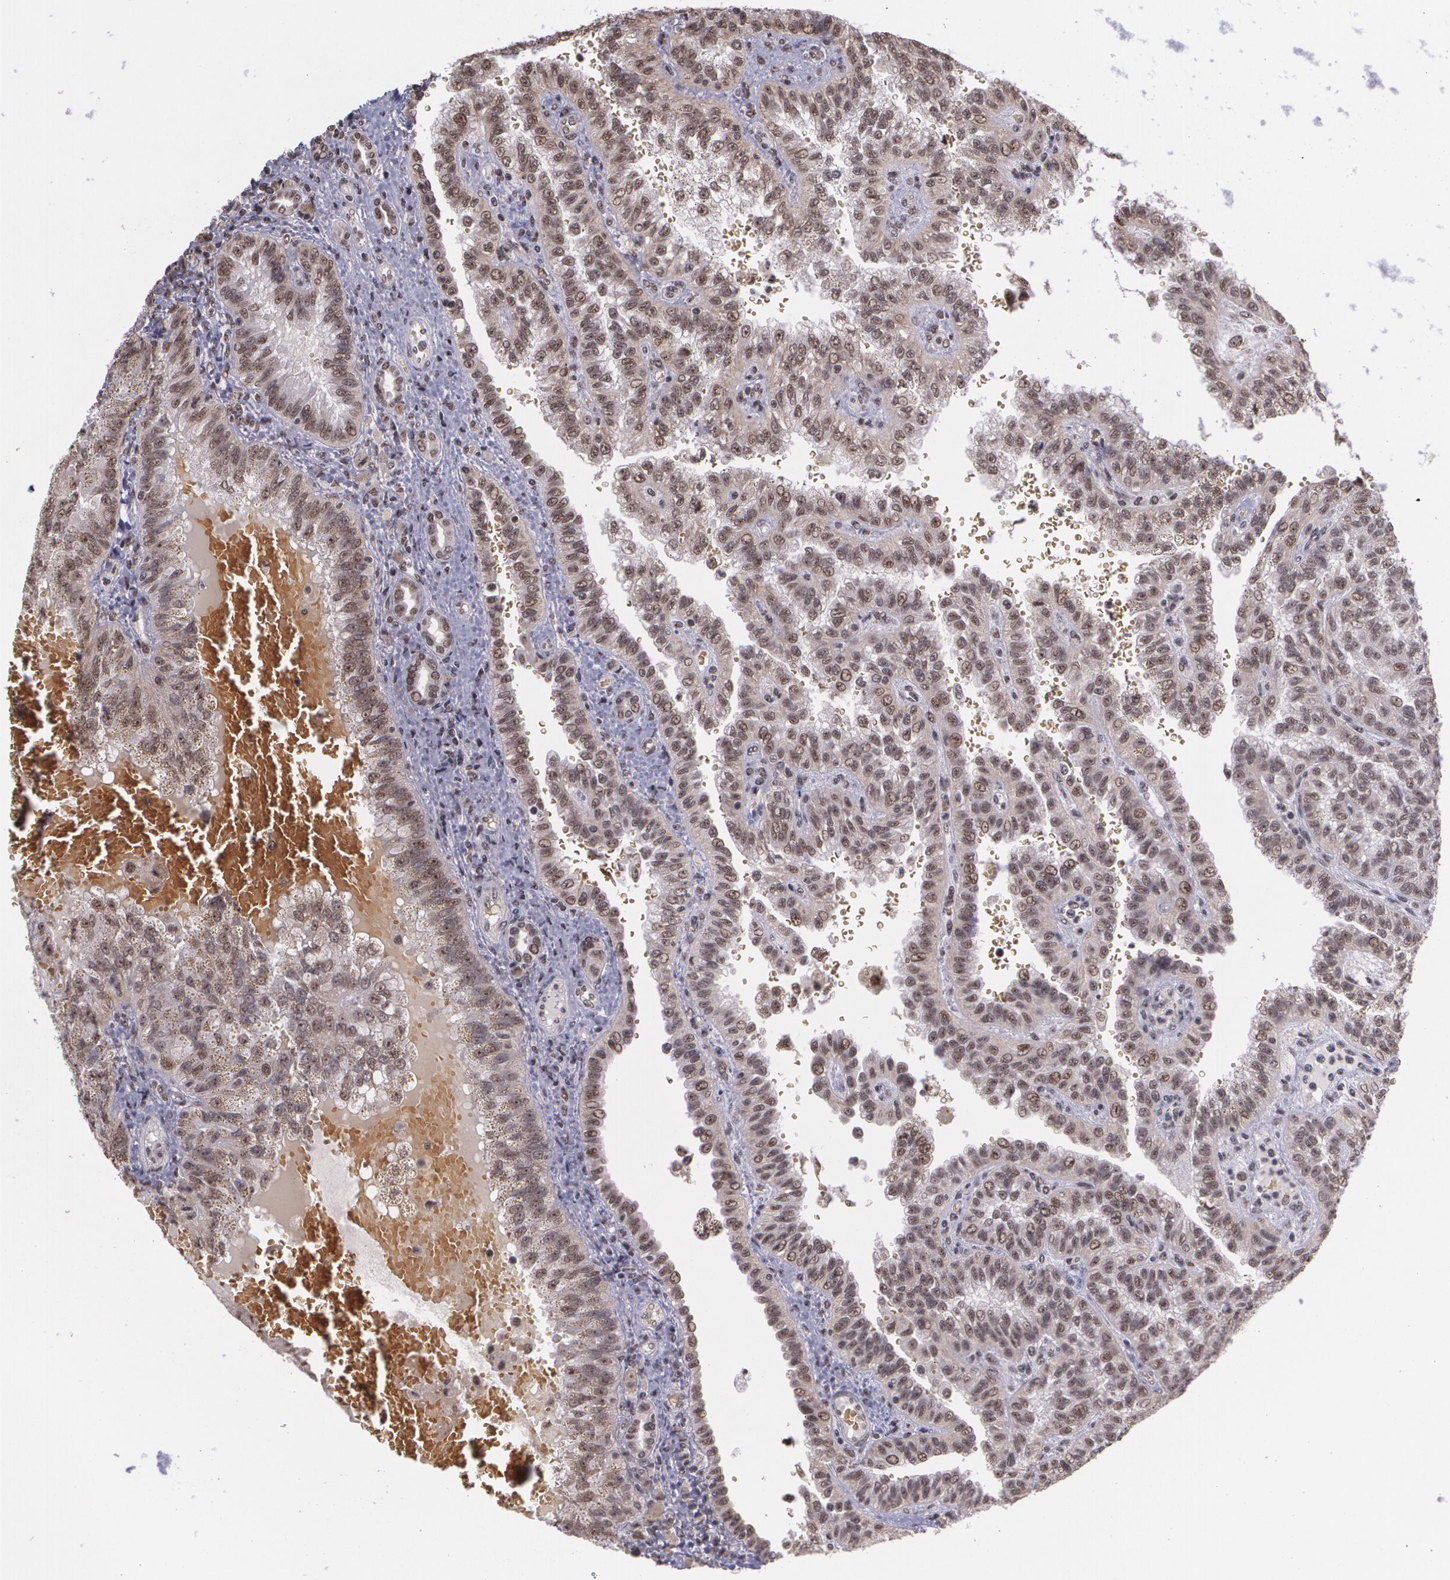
{"staining": {"intensity": "moderate", "quantity": ">75%", "location": "cytoplasmic/membranous,nuclear"}, "tissue": "renal cancer", "cell_type": "Tumor cells", "image_type": "cancer", "snomed": [{"axis": "morphology", "description": "Inflammation, NOS"}, {"axis": "morphology", "description": "Adenocarcinoma, NOS"}, {"axis": "topography", "description": "Kidney"}], "caption": "Brown immunohistochemical staining in human renal adenocarcinoma reveals moderate cytoplasmic/membranous and nuclear positivity in approximately >75% of tumor cells.", "gene": "C6orf15", "patient": {"sex": "male", "age": 68}}